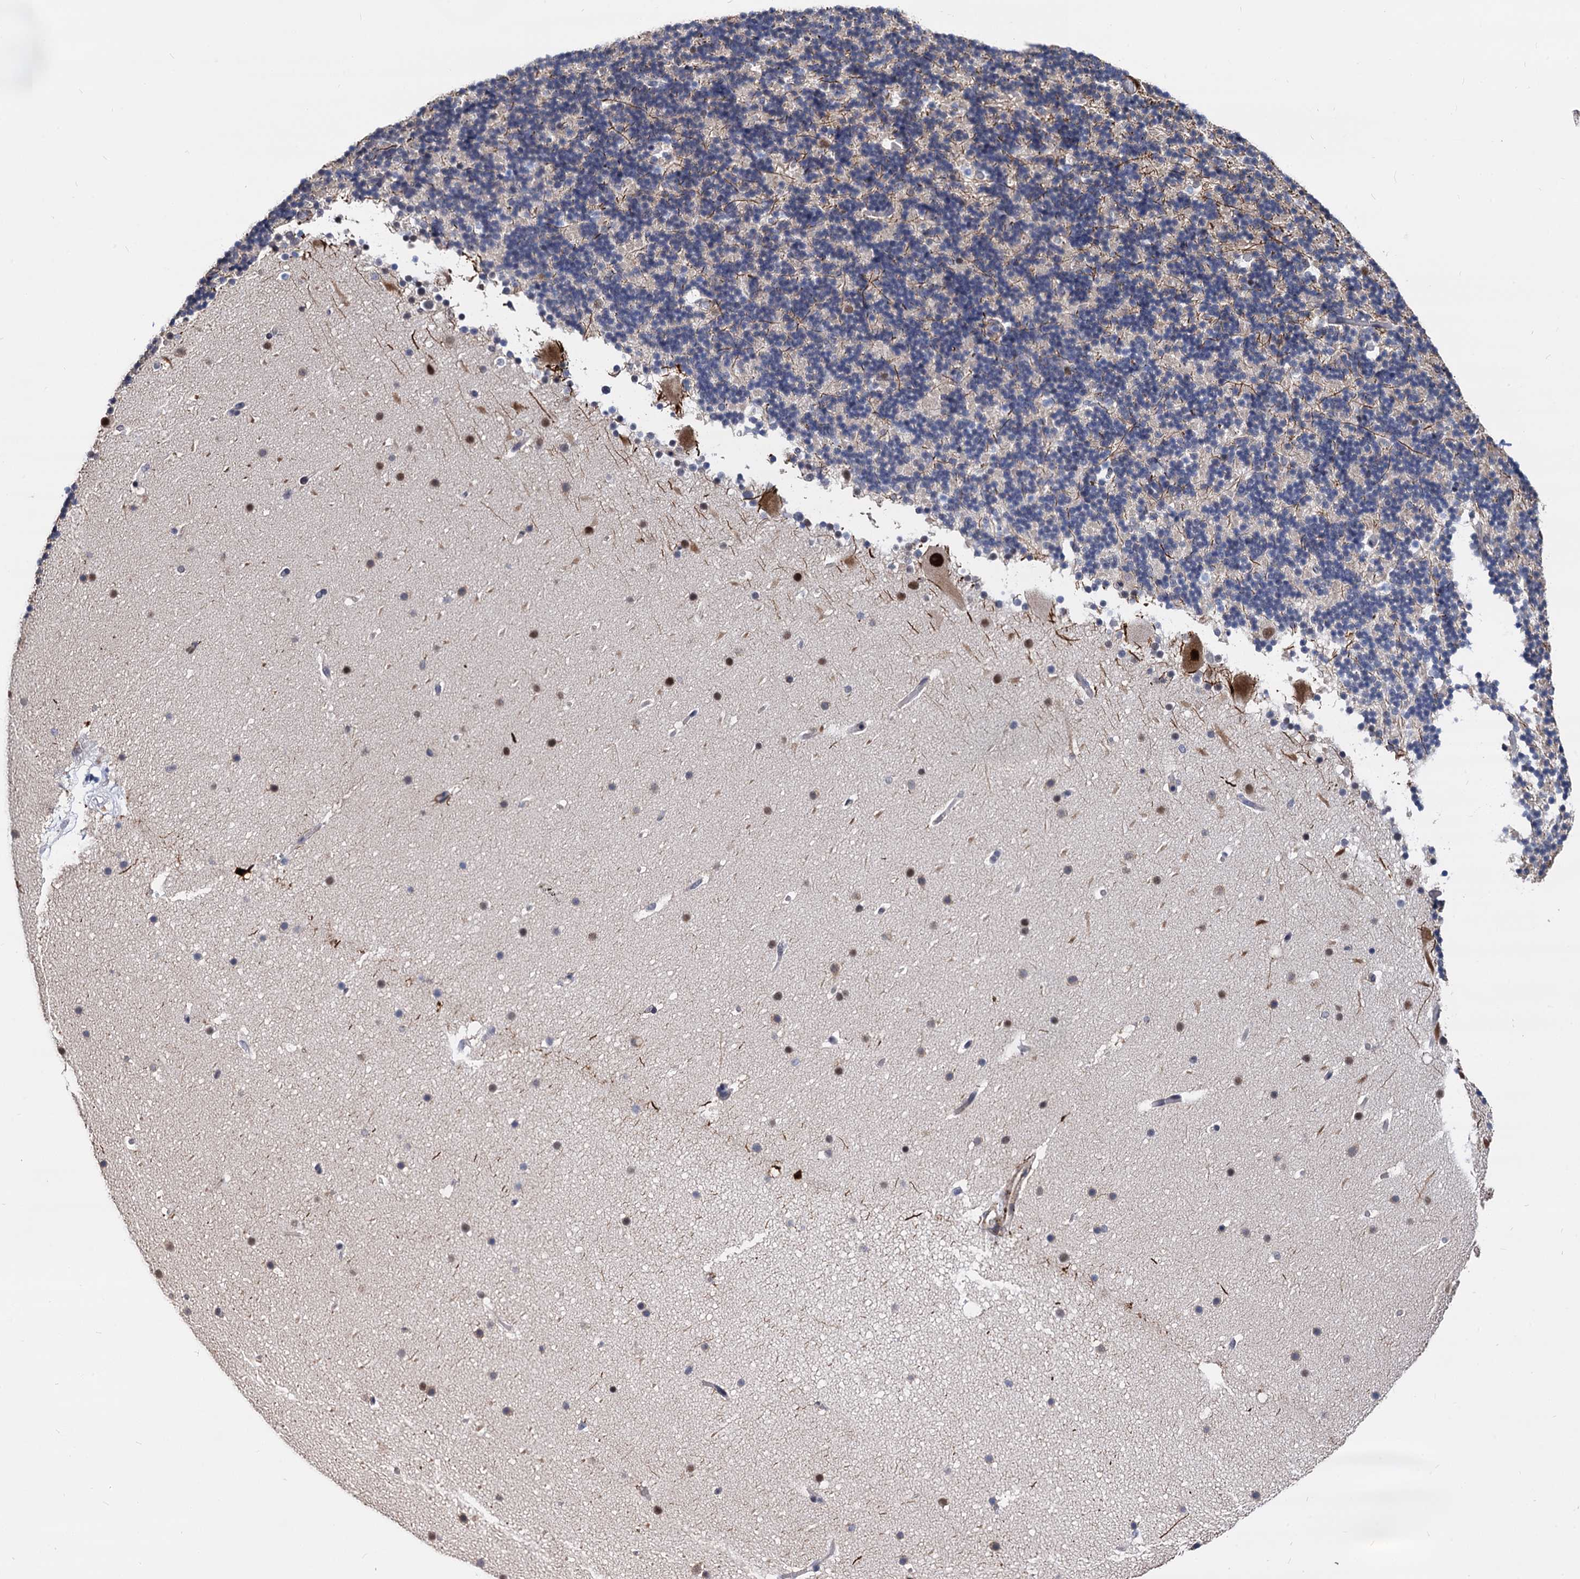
{"staining": {"intensity": "moderate", "quantity": "<25%", "location": "cytoplasmic/membranous"}, "tissue": "cerebellum", "cell_type": "Cells in granular layer", "image_type": "normal", "snomed": [{"axis": "morphology", "description": "Normal tissue, NOS"}, {"axis": "topography", "description": "Cerebellum"}], "caption": "Immunohistochemical staining of benign human cerebellum demonstrates <25% levels of moderate cytoplasmic/membranous protein positivity in about <25% of cells in granular layer. (DAB (3,3'-diaminobenzidine) IHC with brightfield microscopy, high magnification).", "gene": "PSMD4", "patient": {"sex": "male", "age": 57}}